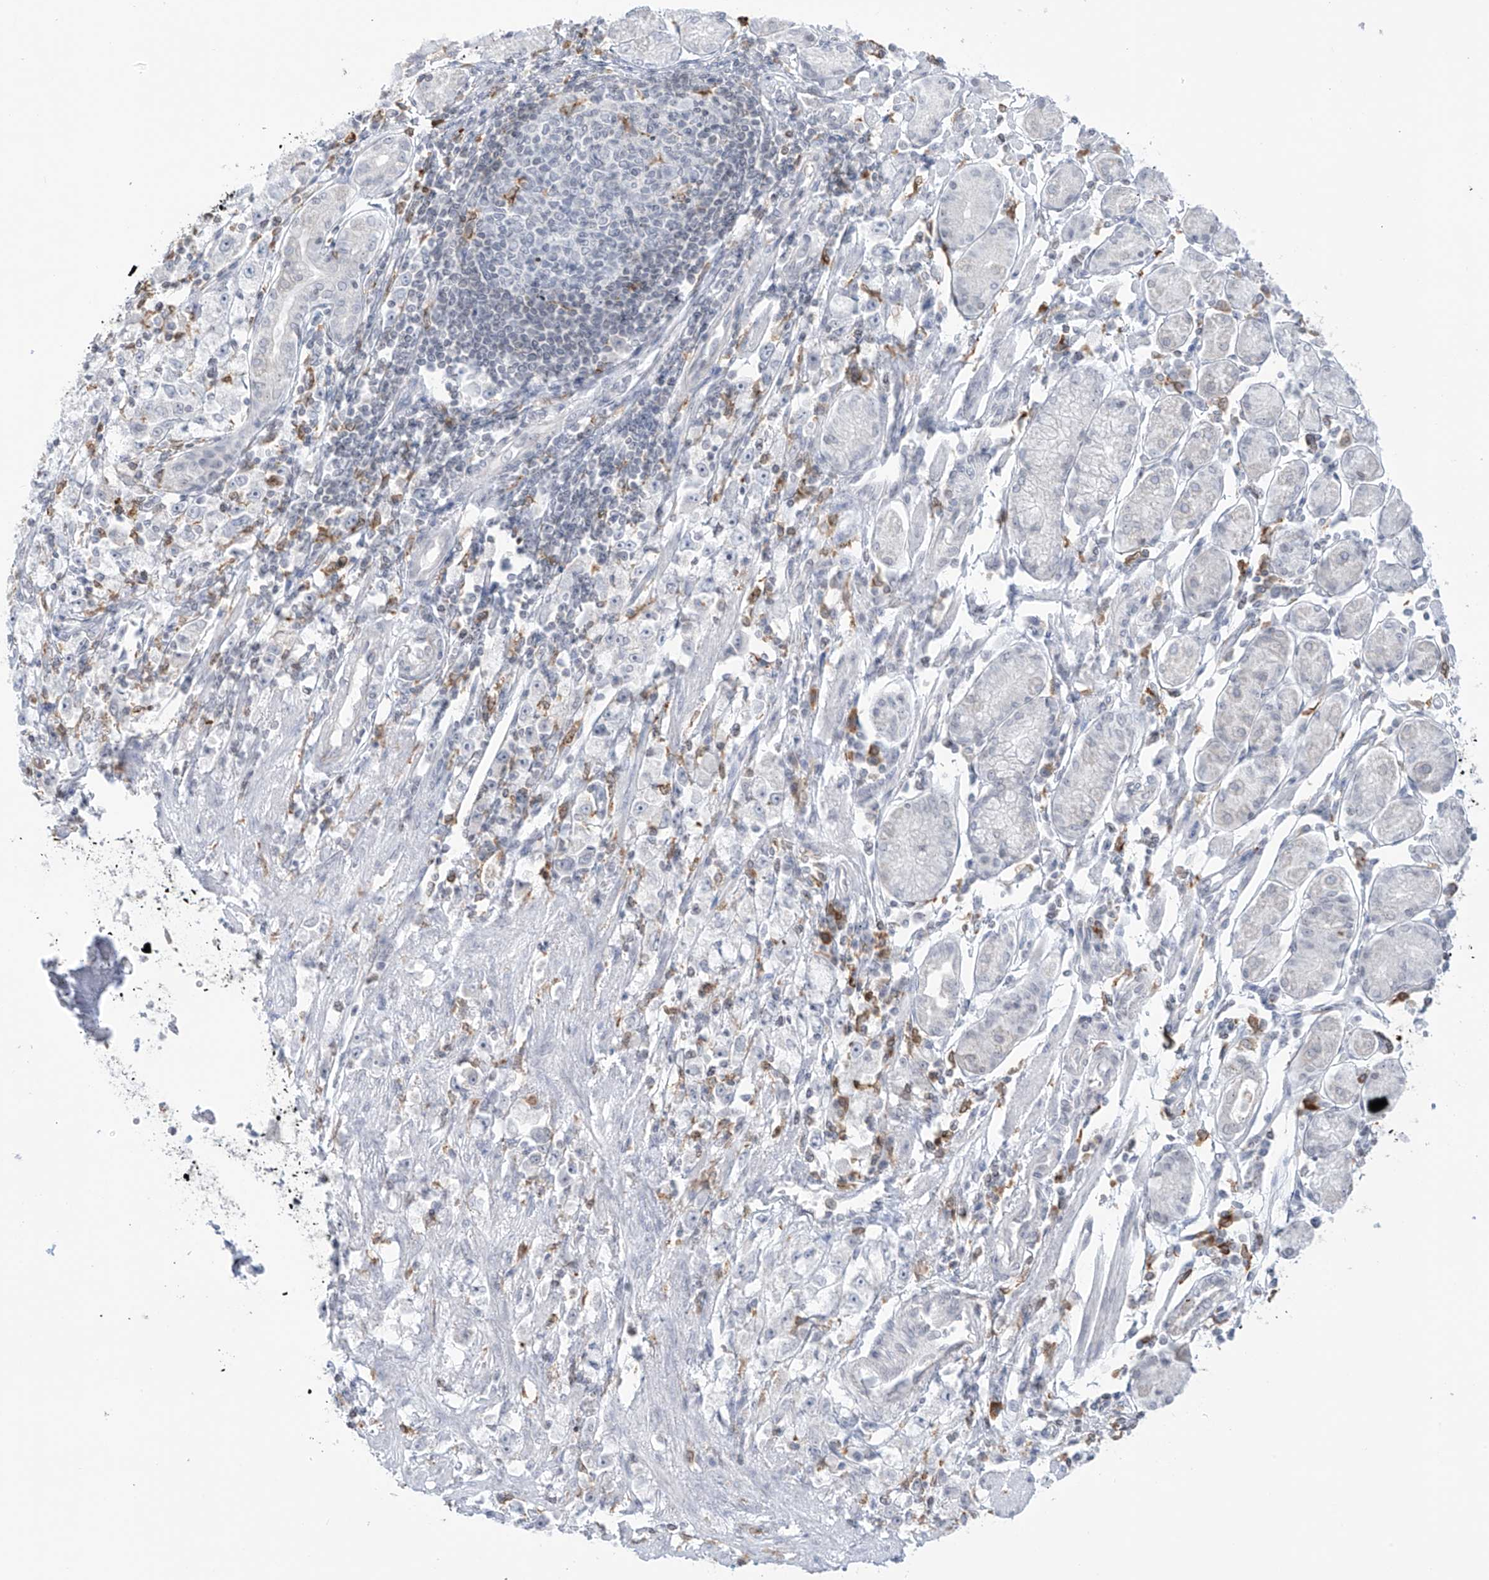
{"staining": {"intensity": "negative", "quantity": "none", "location": "none"}, "tissue": "stomach cancer", "cell_type": "Tumor cells", "image_type": "cancer", "snomed": [{"axis": "morphology", "description": "Adenocarcinoma, NOS"}, {"axis": "topography", "description": "Stomach"}], "caption": "Tumor cells show no significant staining in stomach cancer (adenocarcinoma).", "gene": "TBXAS1", "patient": {"sex": "female", "age": 59}}